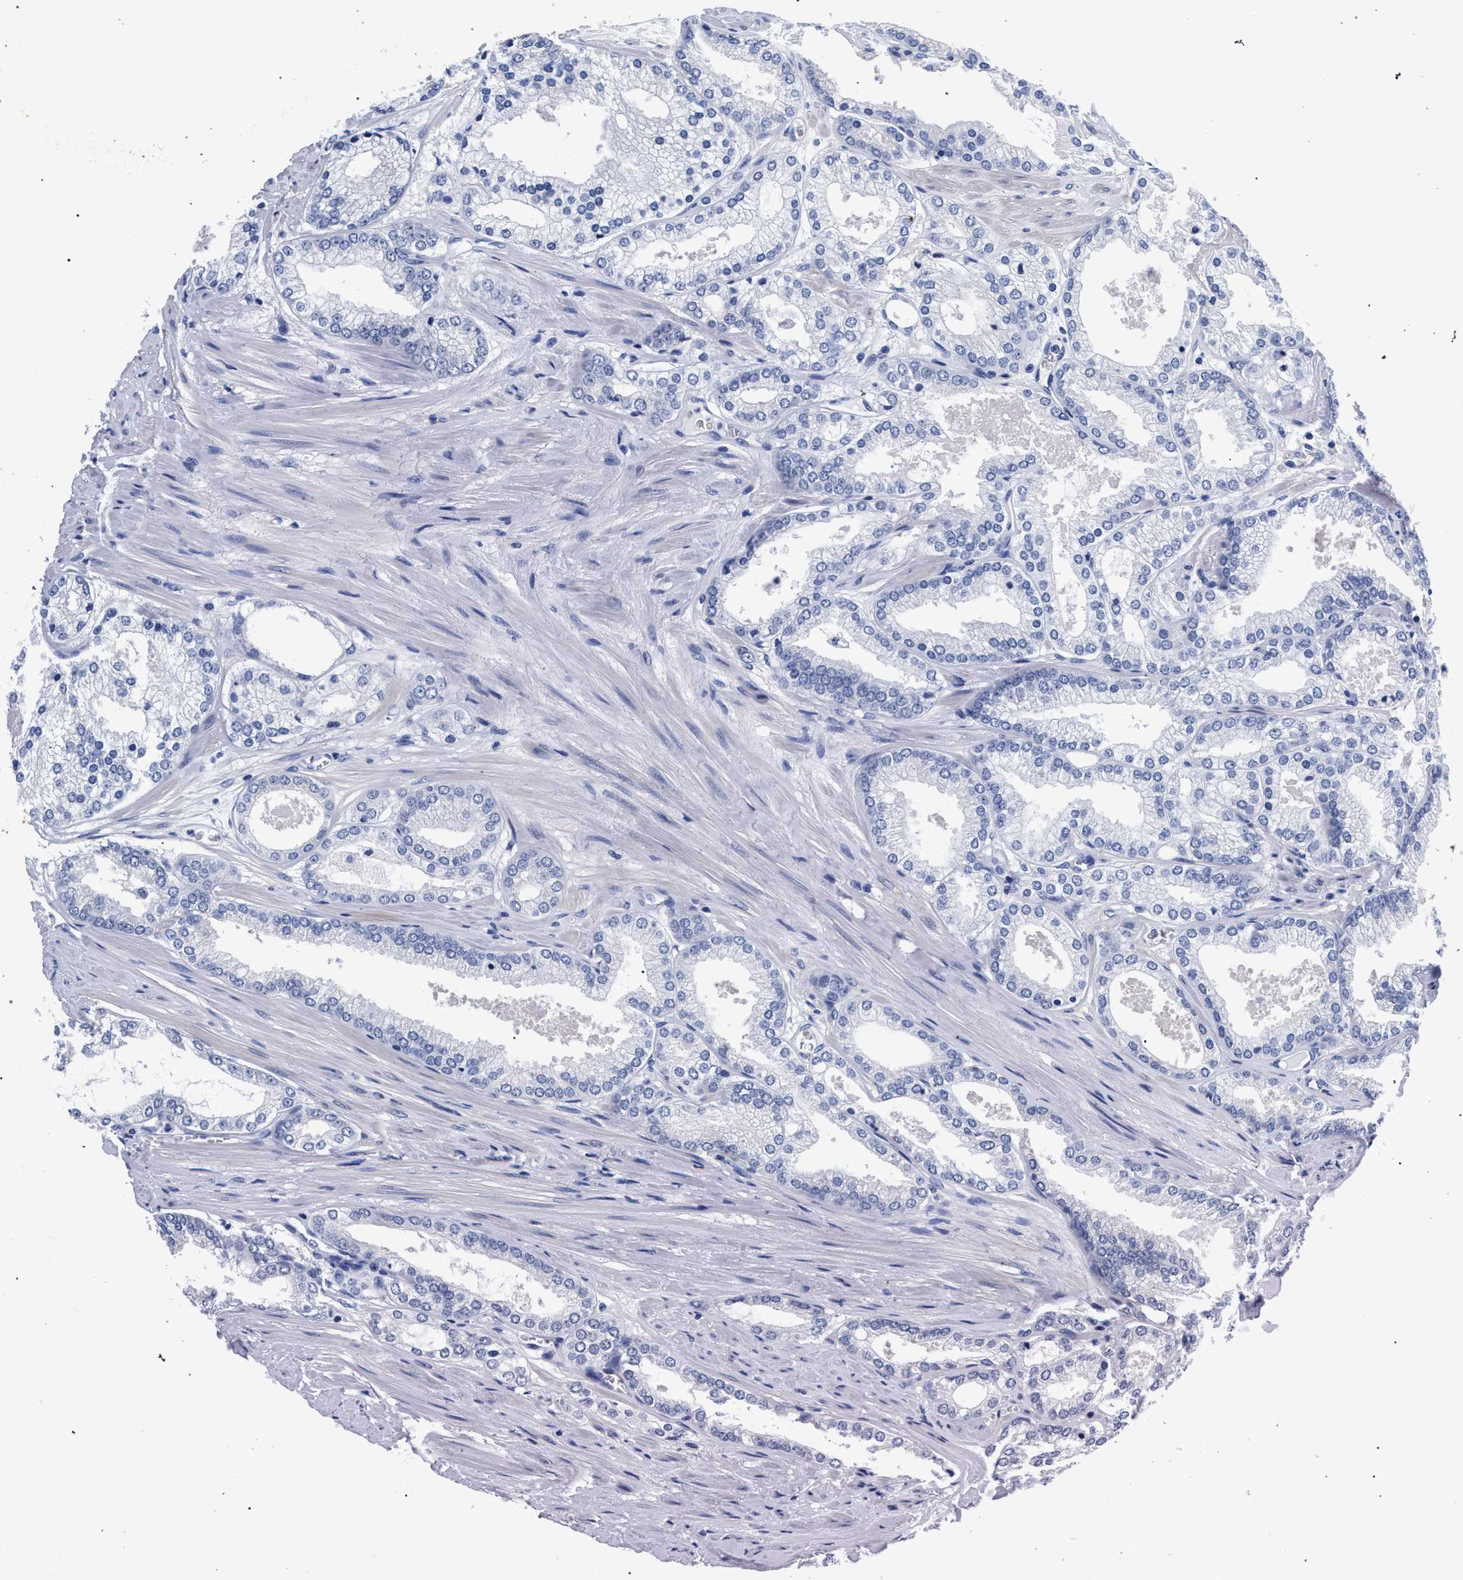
{"staining": {"intensity": "negative", "quantity": "none", "location": "none"}, "tissue": "prostate cancer", "cell_type": "Tumor cells", "image_type": "cancer", "snomed": [{"axis": "morphology", "description": "Adenocarcinoma, High grade"}, {"axis": "topography", "description": "Prostate"}], "caption": "Tumor cells are negative for brown protein staining in prostate high-grade adenocarcinoma.", "gene": "AKAP4", "patient": {"sex": "male", "age": 61}}